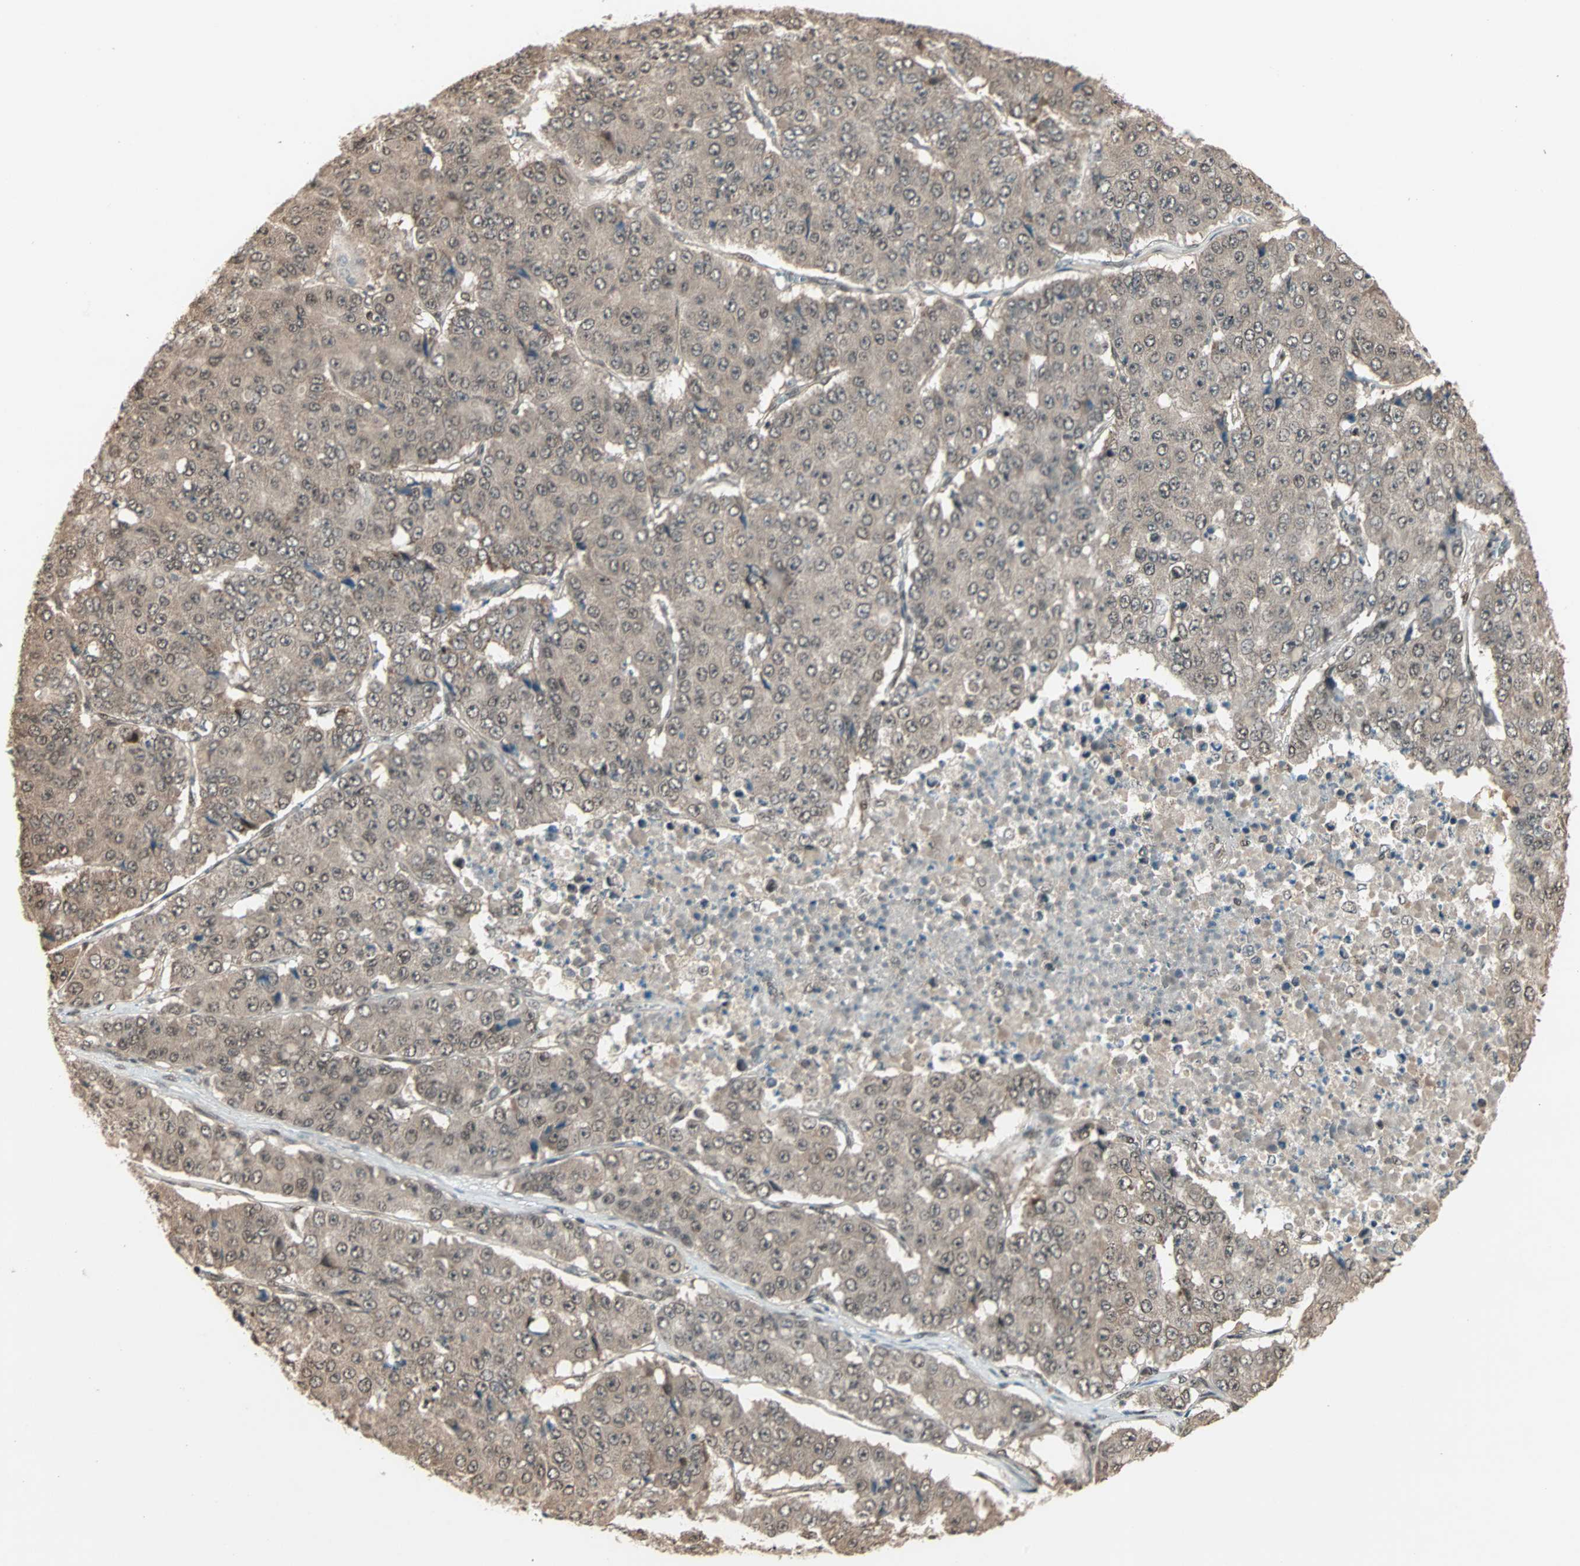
{"staining": {"intensity": "weak", "quantity": "25%-75%", "location": "cytoplasmic/membranous,nuclear"}, "tissue": "pancreatic cancer", "cell_type": "Tumor cells", "image_type": "cancer", "snomed": [{"axis": "morphology", "description": "Adenocarcinoma, NOS"}, {"axis": "topography", "description": "Pancreas"}], "caption": "A micrograph showing weak cytoplasmic/membranous and nuclear expression in about 25%-75% of tumor cells in pancreatic cancer (adenocarcinoma), as visualized by brown immunohistochemical staining.", "gene": "ZNF701", "patient": {"sex": "male", "age": 50}}